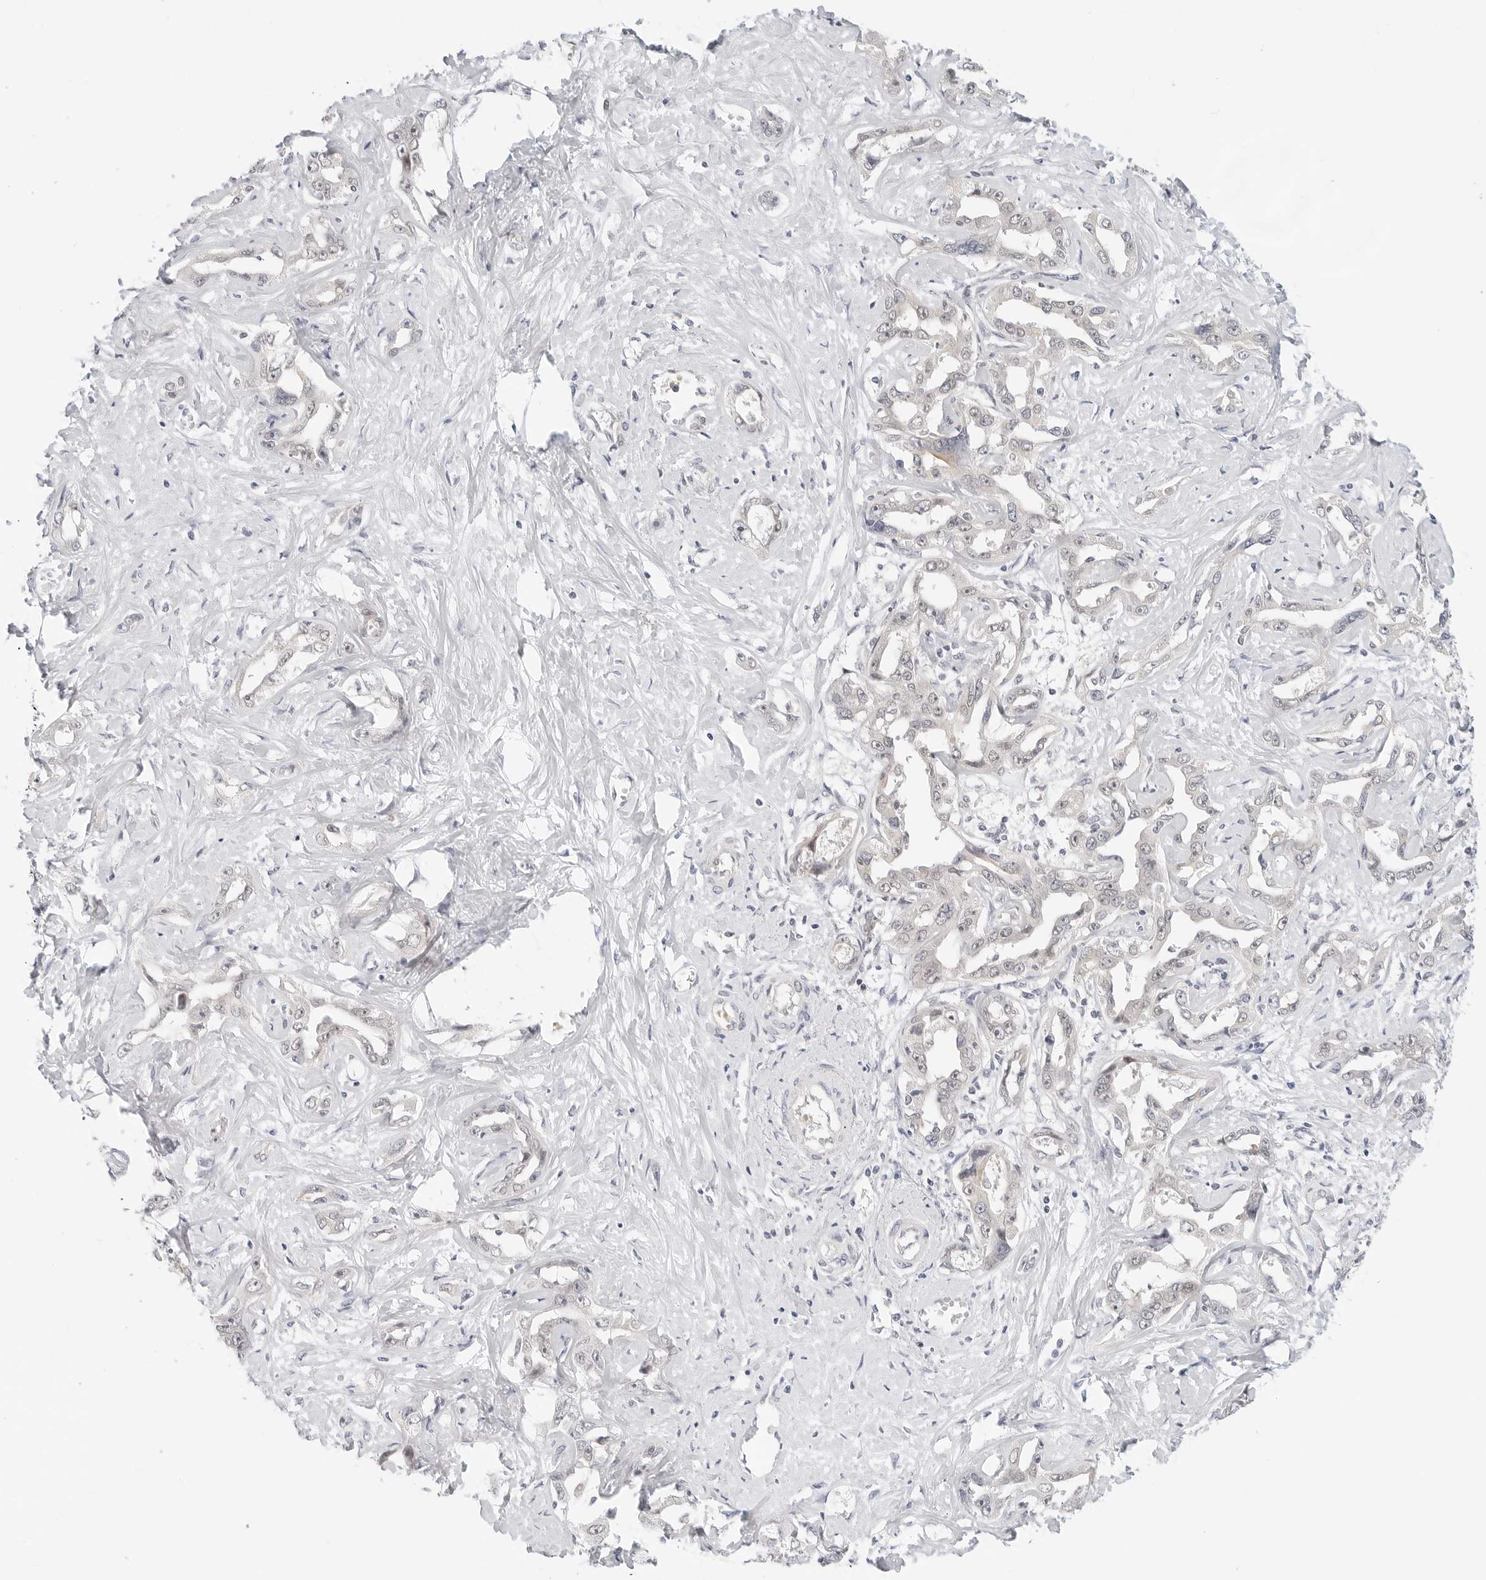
{"staining": {"intensity": "negative", "quantity": "none", "location": "none"}, "tissue": "liver cancer", "cell_type": "Tumor cells", "image_type": "cancer", "snomed": [{"axis": "morphology", "description": "Cholangiocarcinoma"}, {"axis": "topography", "description": "Liver"}], "caption": "Protein analysis of cholangiocarcinoma (liver) exhibits no significant positivity in tumor cells.", "gene": "TSEN2", "patient": {"sex": "male", "age": 59}}